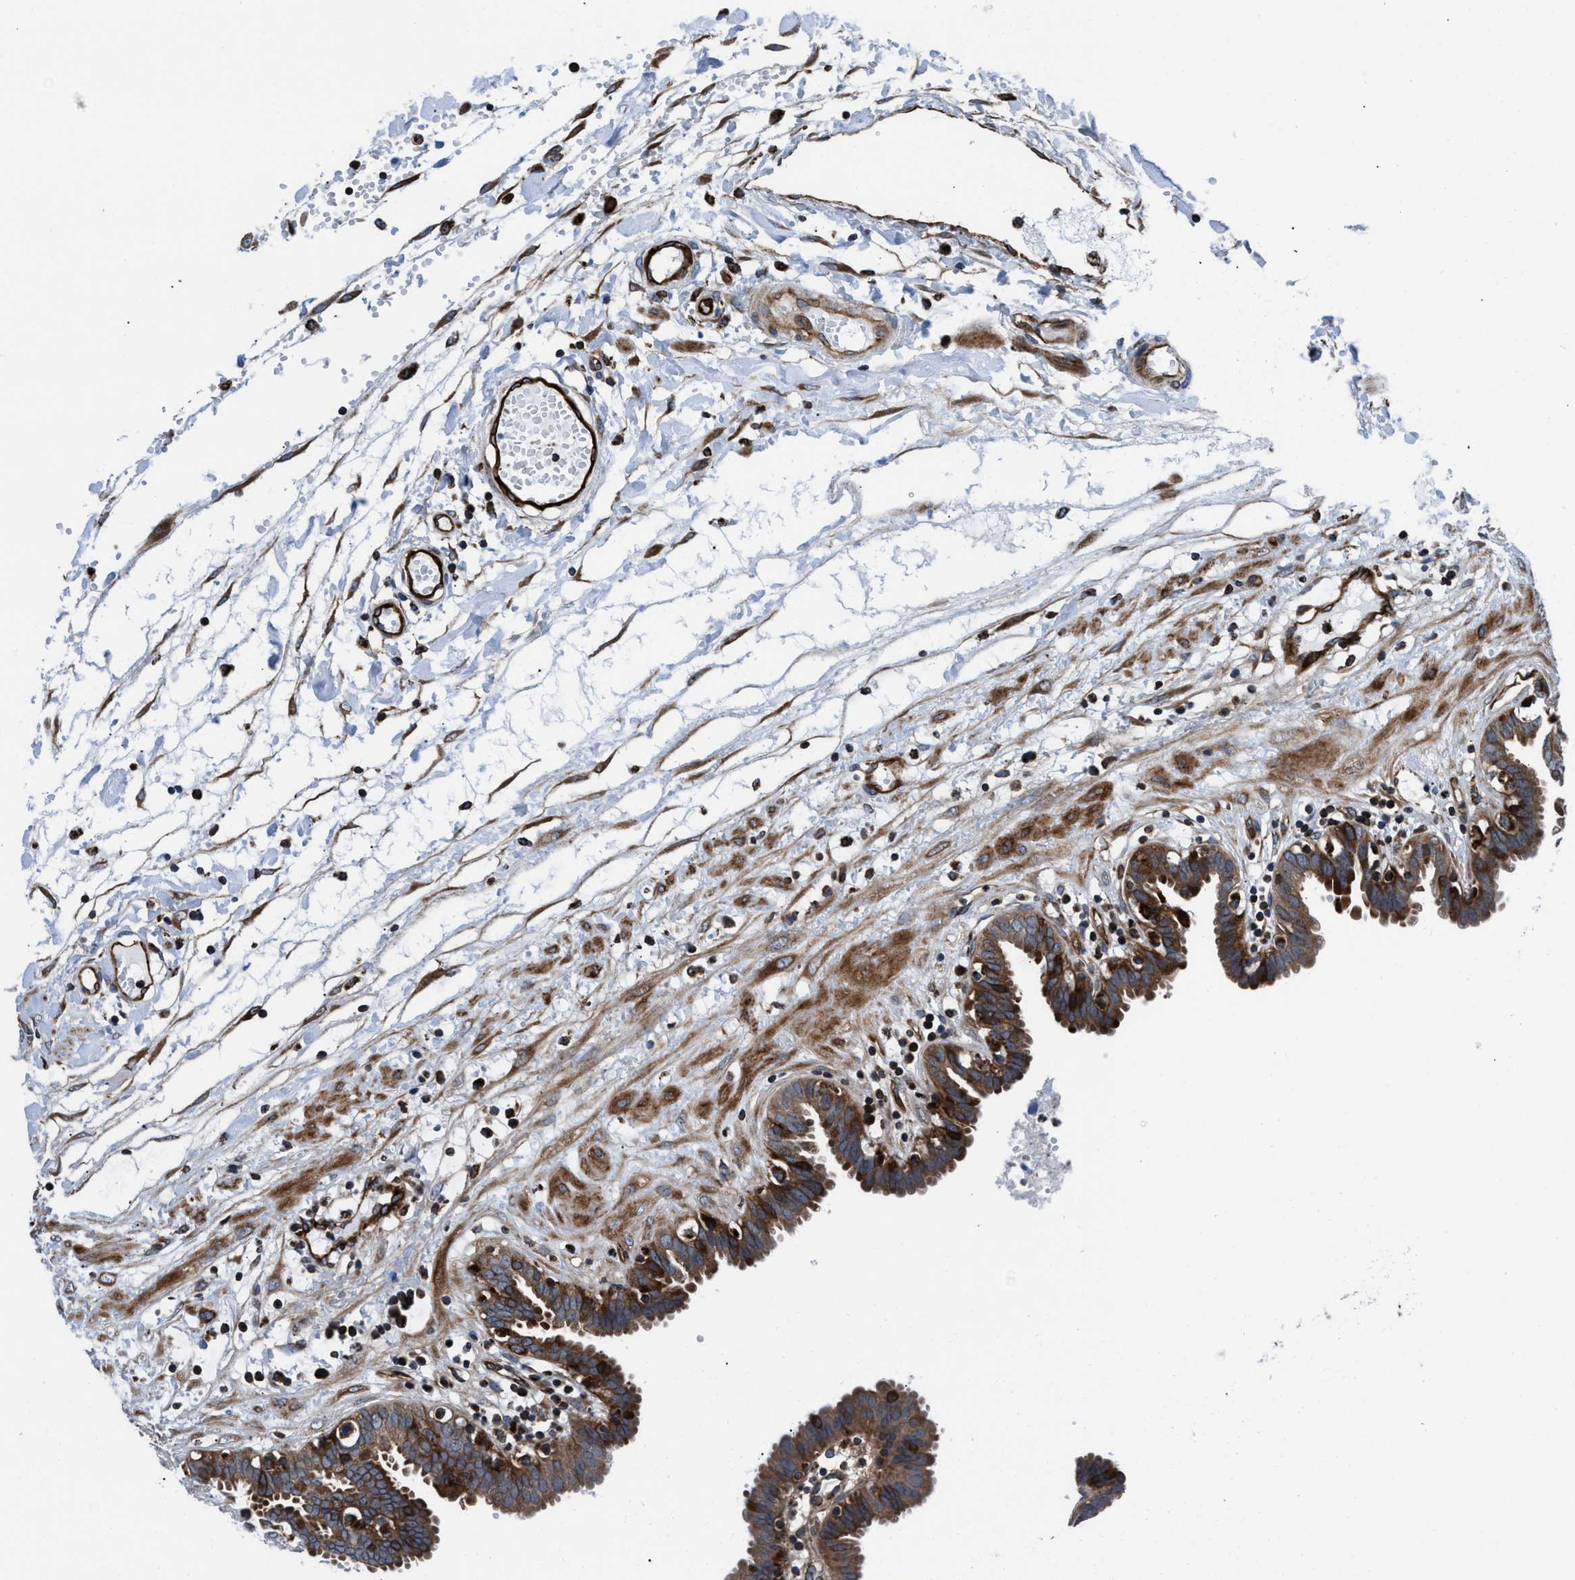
{"staining": {"intensity": "moderate", "quantity": "25%-75%", "location": "cytoplasmic/membranous"}, "tissue": "fallopian tube", "cell_type": "Glandular cells", "image_type": "normal", "snomed": [{"axis": "morphology", "description": "Normal tissue, NOS"}, {"axis": "topography", "description": "Fallopian tube"}, {"axis": "topography", "description": "Placenta"}], "caption": "Fallopian tube stained with a brown dye shows moderate cytoplasmic/membranous positive staining in about 25%-75% of glandular cells.", "gene": "PRR15L", "patient": {"sex": "female", "age": 32}}